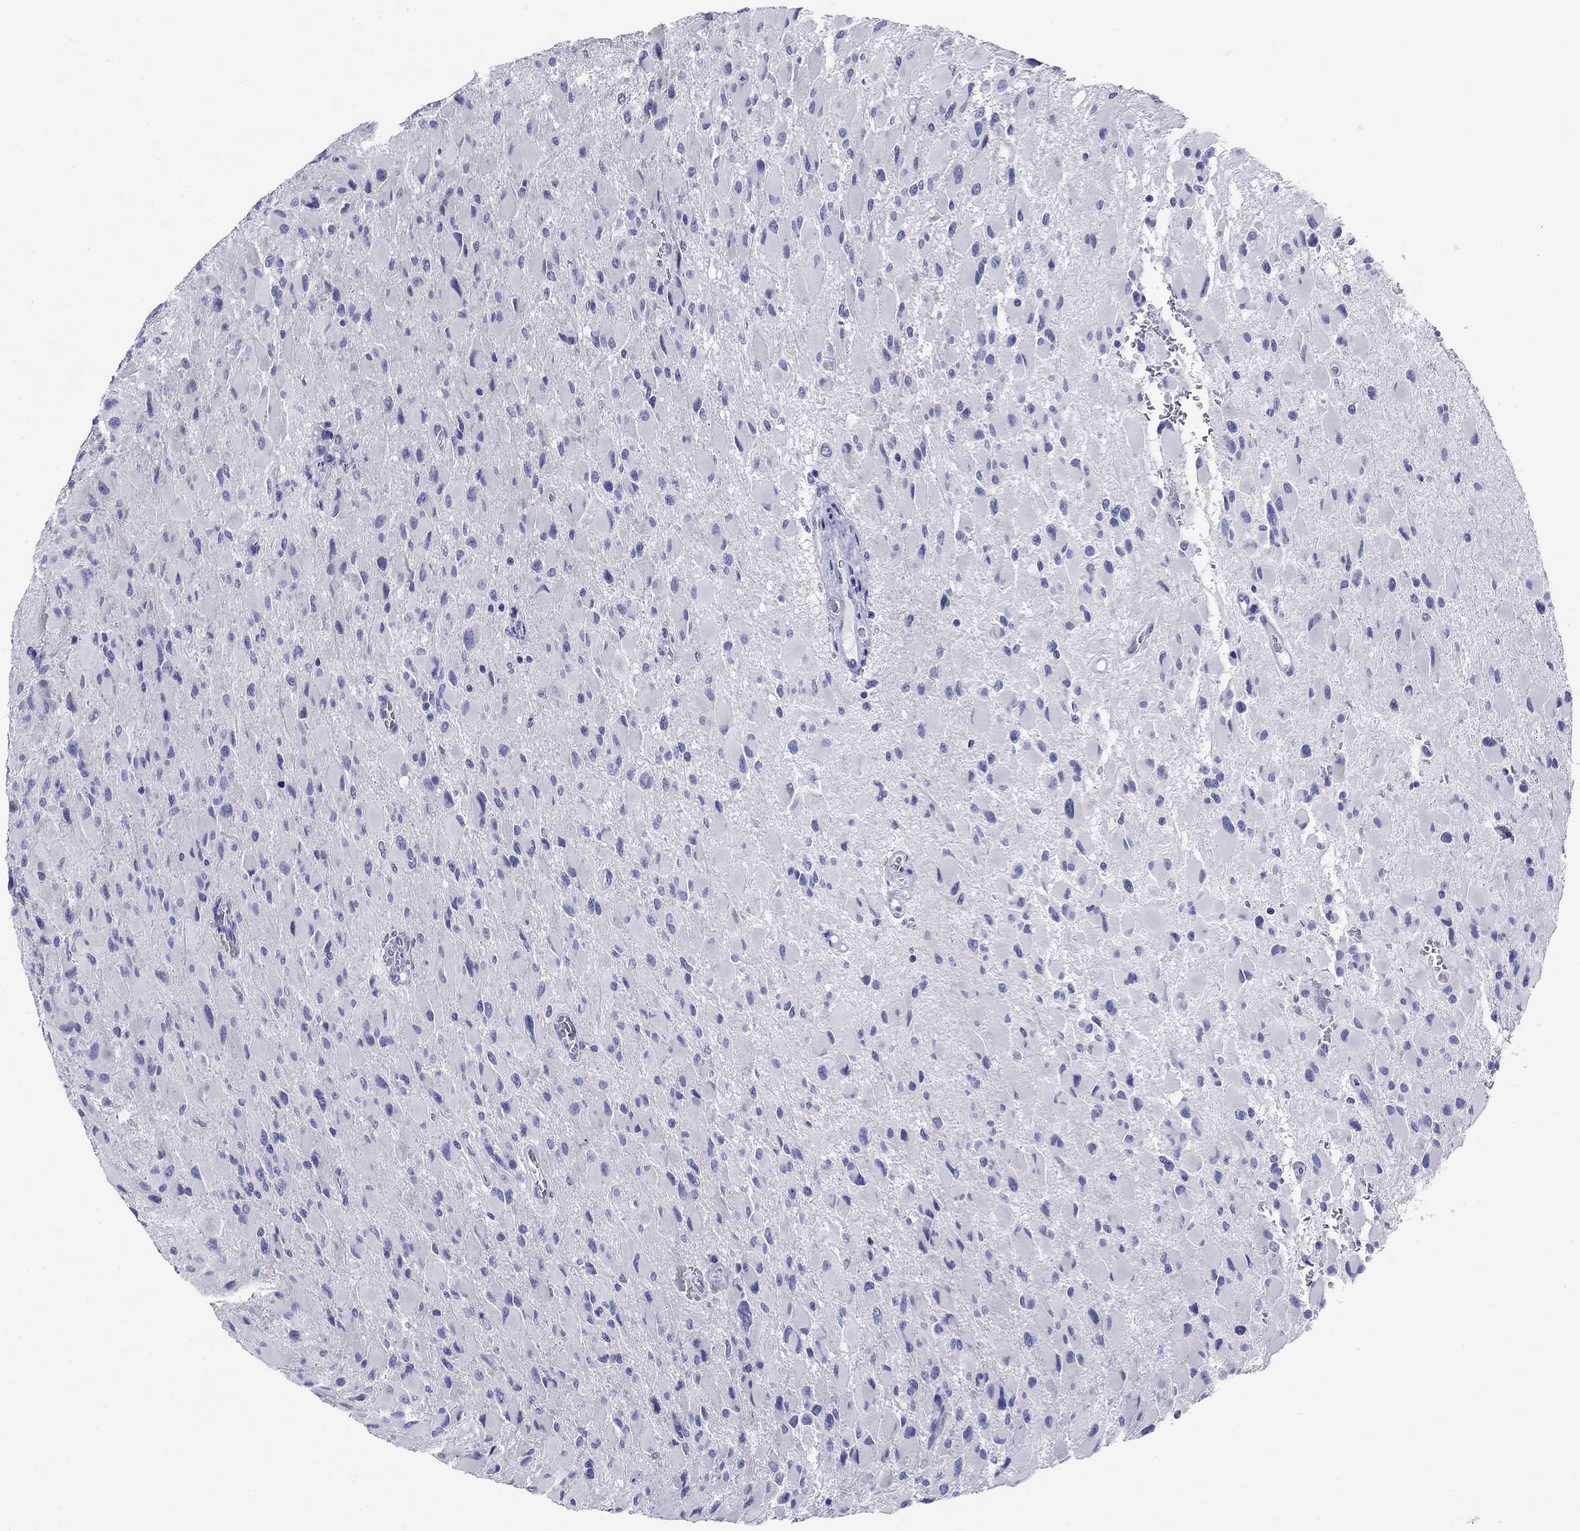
{"staining": {"intensity": "negative", "quantity": "none", "location": "none"}, "tissue": "glioma", "cell_type": "Tumor cells", "image_type": "cancer", "snomed": [{"axis": "morphology", "description": "Glioma, malignant, High grade"}, {"axis": "topography", "description": "Cerebral cortex"}], "caption": "Tumor cells are negative for brown protein staining in glioma.", "gene": "UPB1", "patient": {"sex": "female", "age": 36}}